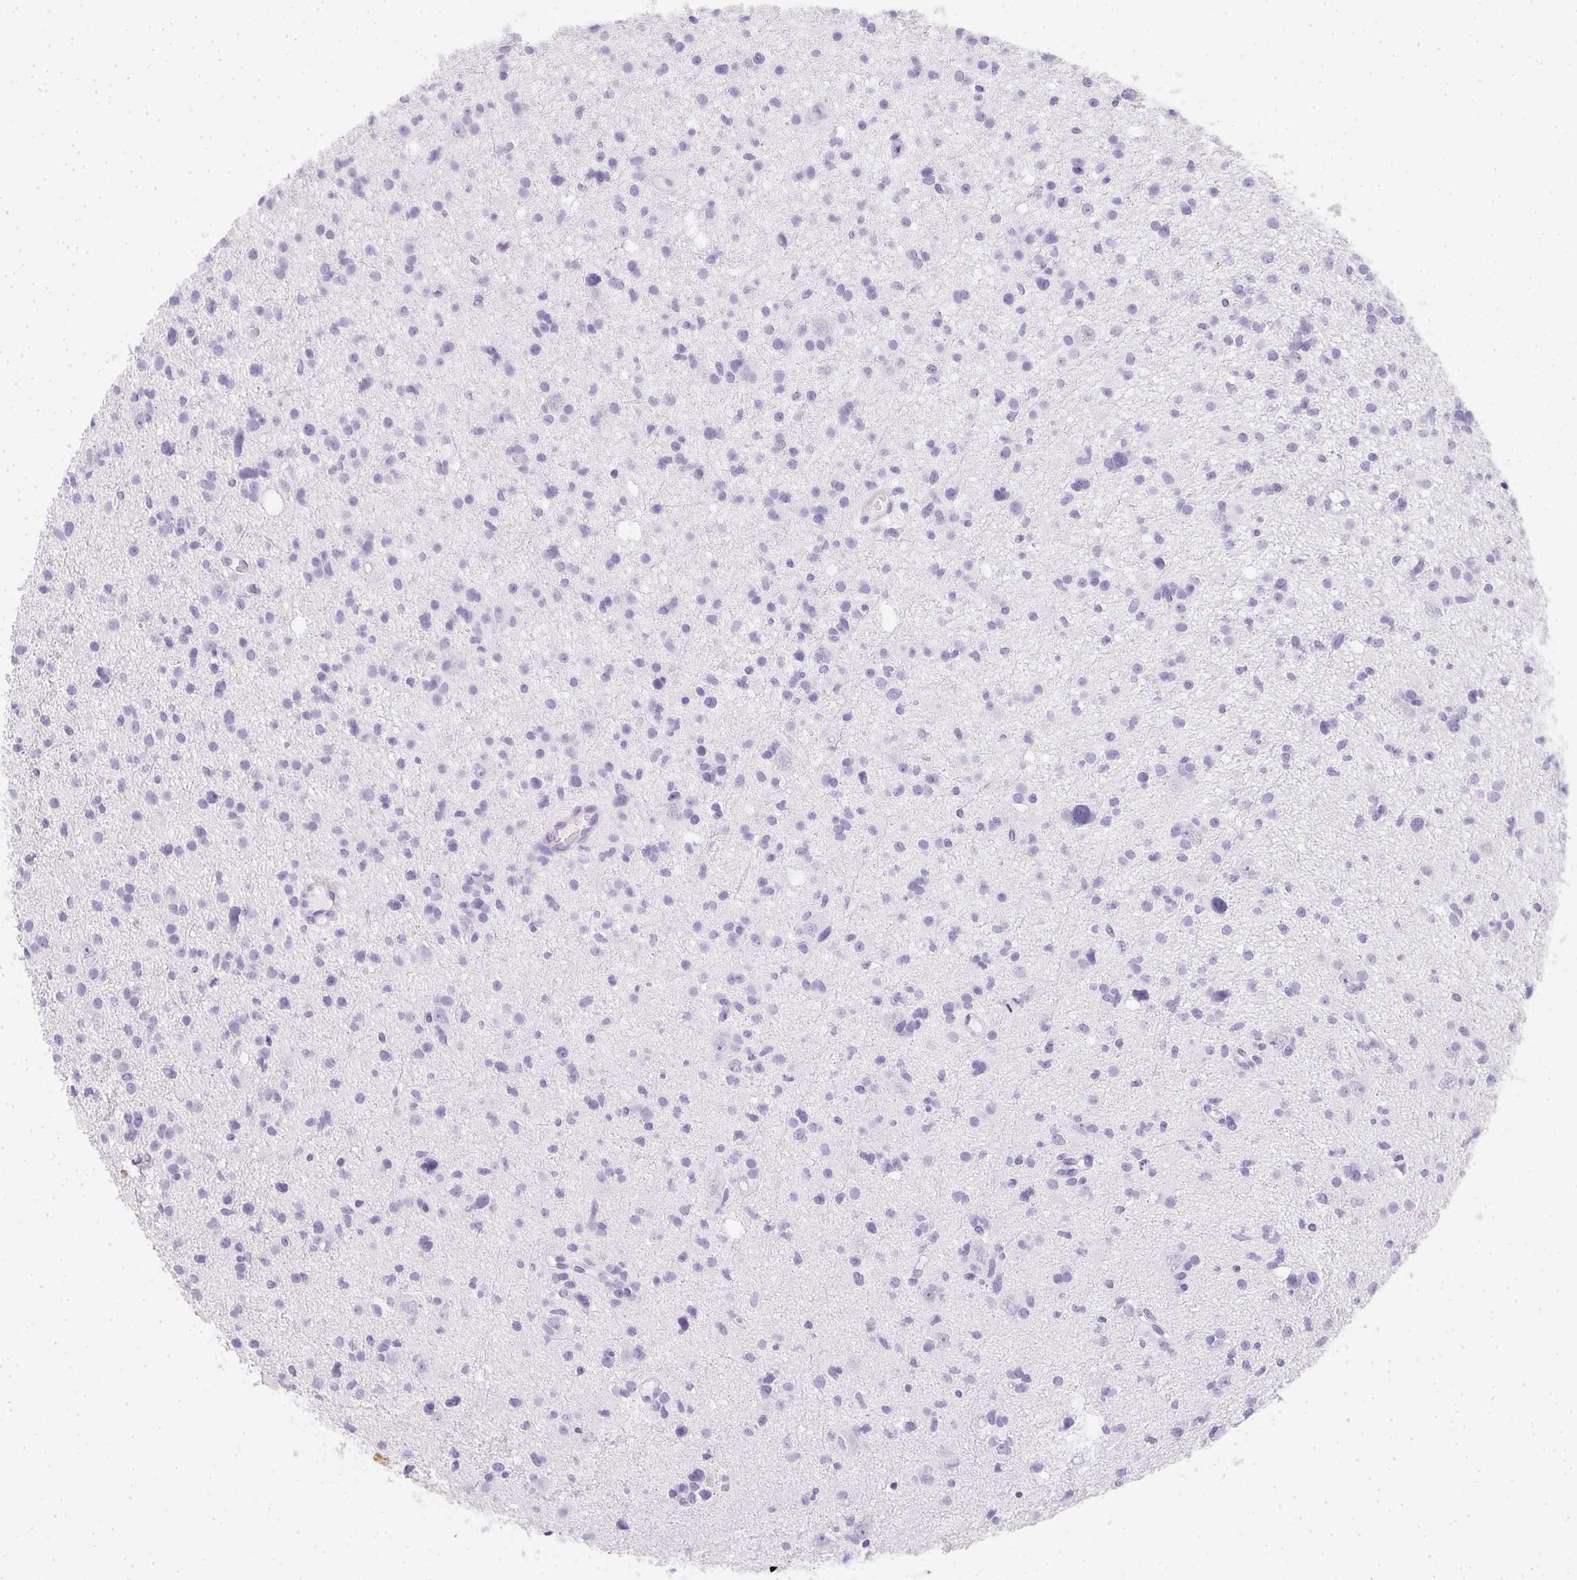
{"staining": {"intensity": "negative", "quantity": "none", "location": "none"}, "tissue": "glioma", "cell_type": "Tumor cells", "image_type": "cancer", "snomed": [{"axis": "morphology", "description": "Glioma, malignant, High grade"}, {"axis": "topography", "description": "Brain"}], "caption": "Image shows no protein staining in tumor cells of malignant glioma (high-grade) tissue.", "gene": "HK3", "patient": {"sex": "male", "age": 23}}